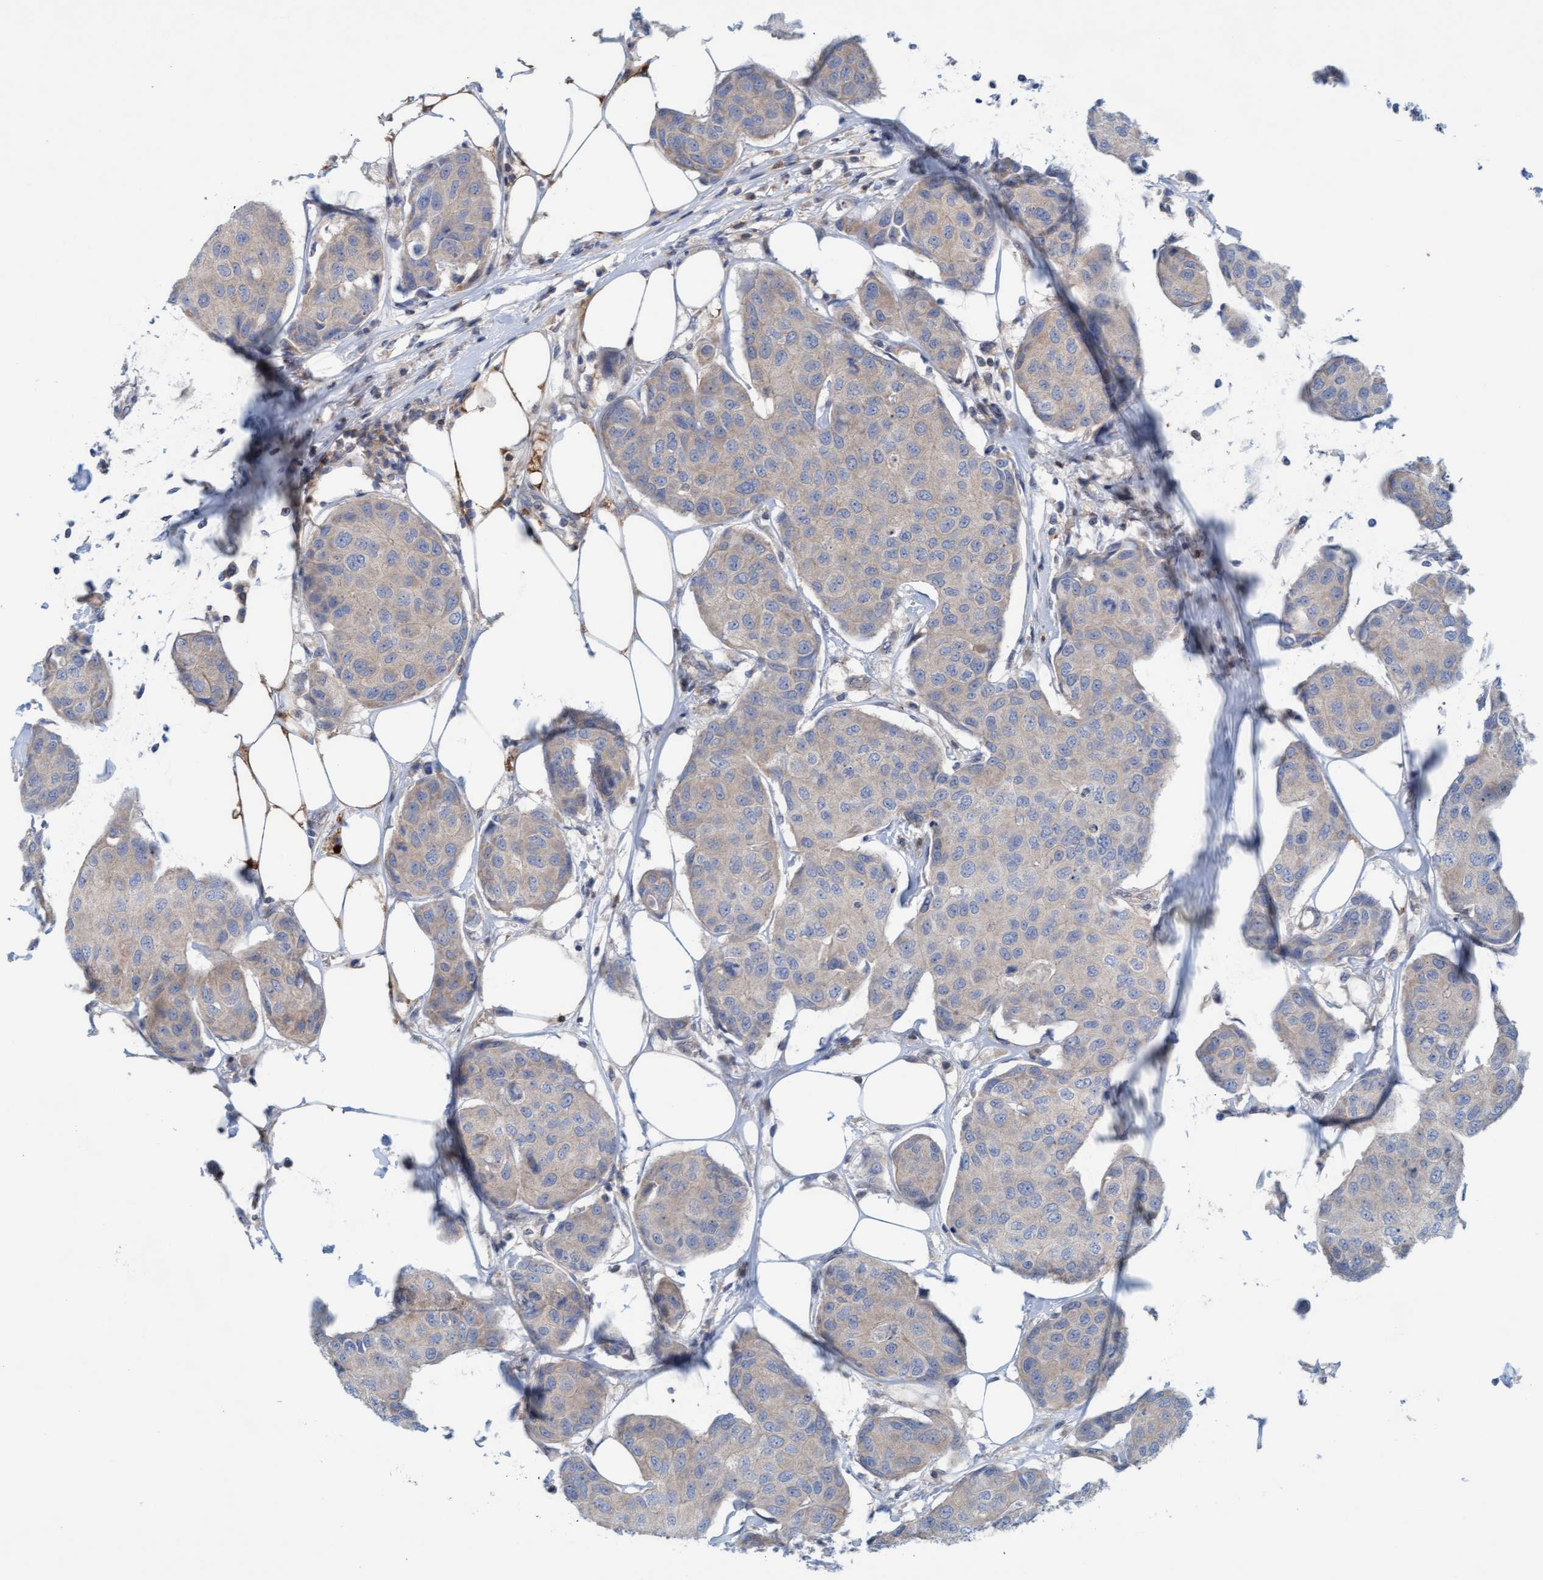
{"staining": {"intensity": "negative", "quantity": "none", "location": "none"}, "tissue": "breast cancer", "cell_type": "Tumor cells", "image_type": "cancer", "snomed": [{"axis": "morphology", "description": "Duct carcinoma"}, {"axis": "topography", "description": "Breast"}], "caption": "High magnification brightfield microscopy of breast cancer stained with DAB (3,3'-diaminobenzidine) (brown) and counterstained with hematoxylin (blue): tumor cells show no significant staining.", "gene": "KLHL25", "patient": {"sex": "female", "age": 80}}